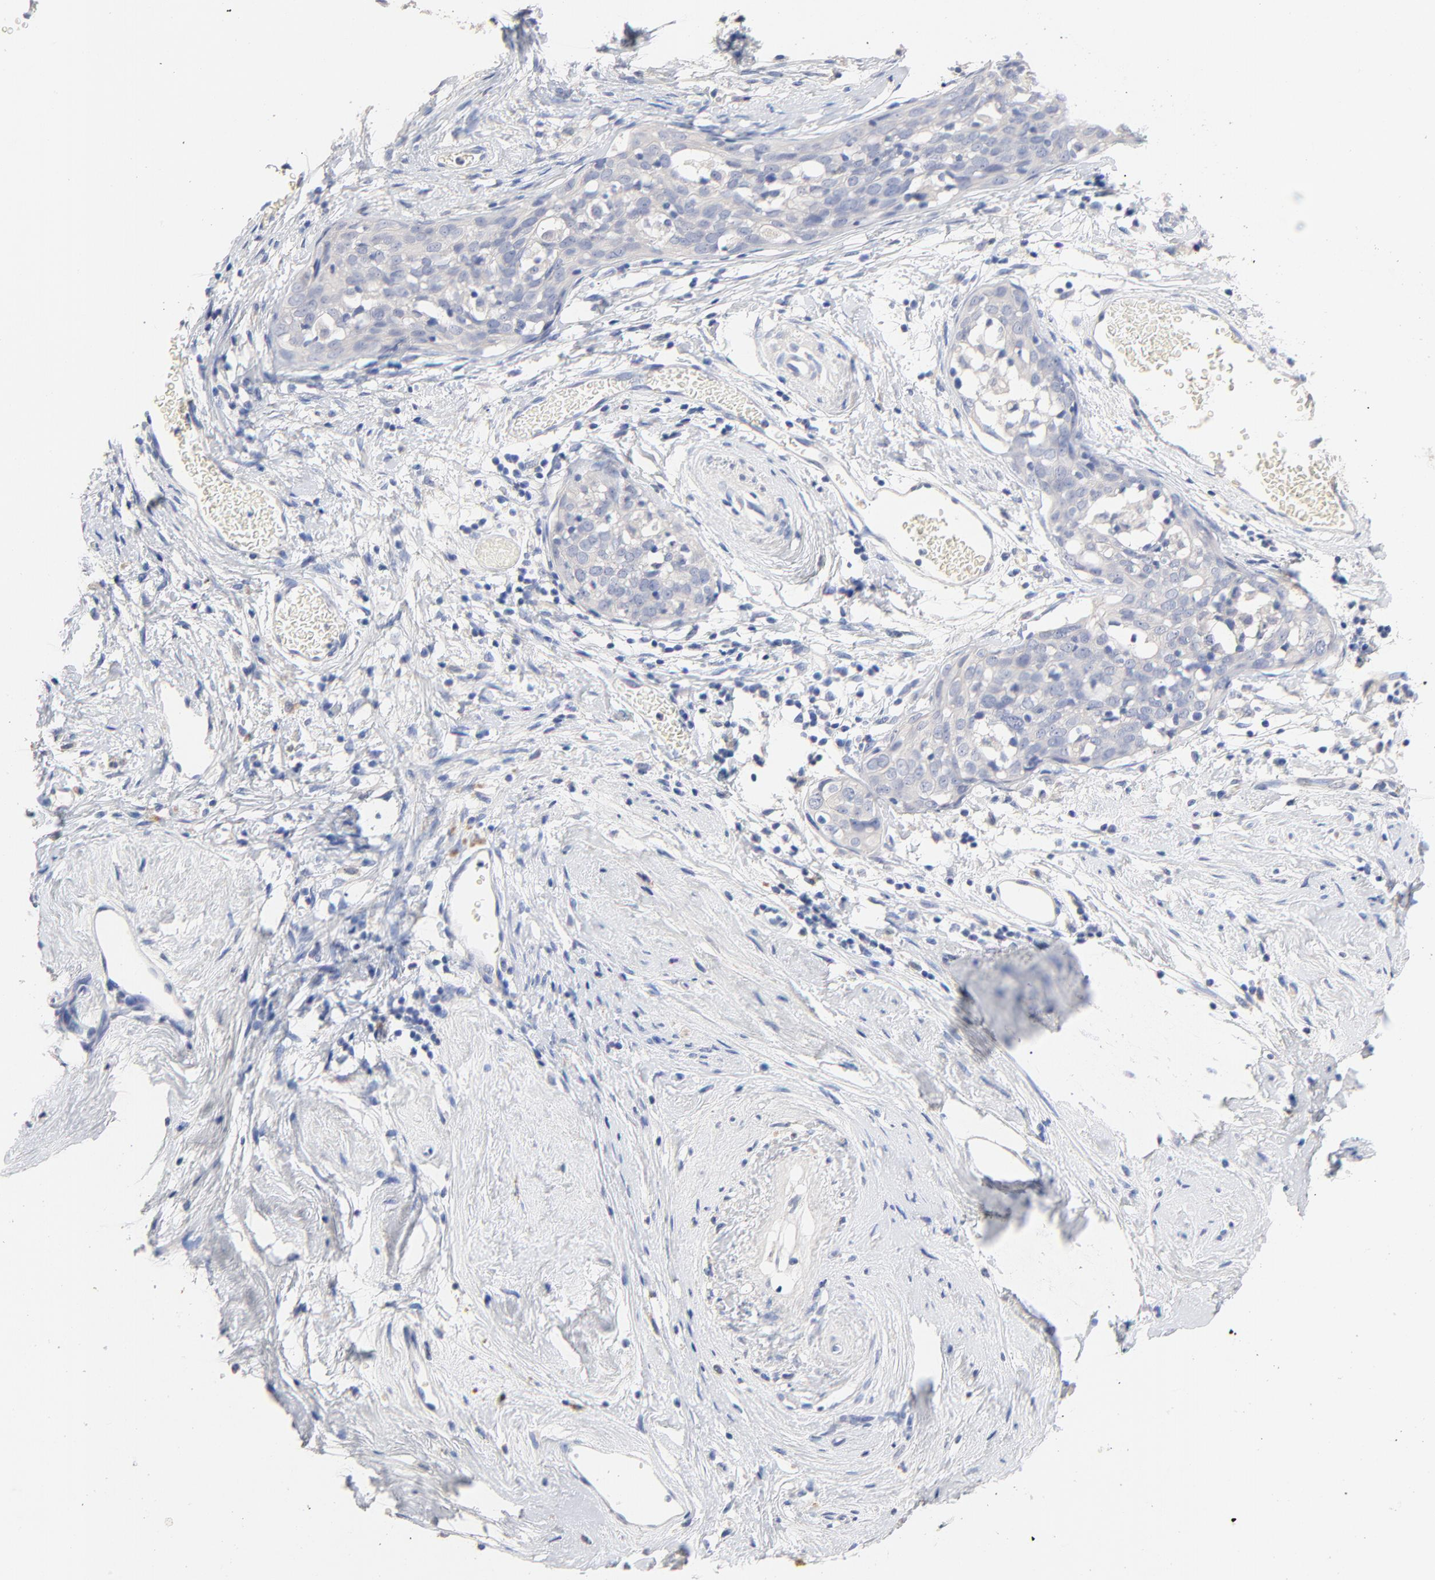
{"staining": {"intensity": "negative", "quantity": "none", "location": "none"}, "tissue": "cervical cancer", "cell_type": "Tumor cells", "image_type": "cancer", "snomed": [{"axis": "morphology", "description": "Normal tissue, NOS"}, {"axis": "morphology", "description": "Squamous cell carcinoma, NOS"}, {"axis": "topography", "description": "Cervix"}], "caption": "DAB (3,3'-diaminobenzidine) immunohistochemical staining of cervical cancer reveals no significant expression in tumor cells.", "gene": "CPS1", "patient": {"sex": "female", "age": 67}}